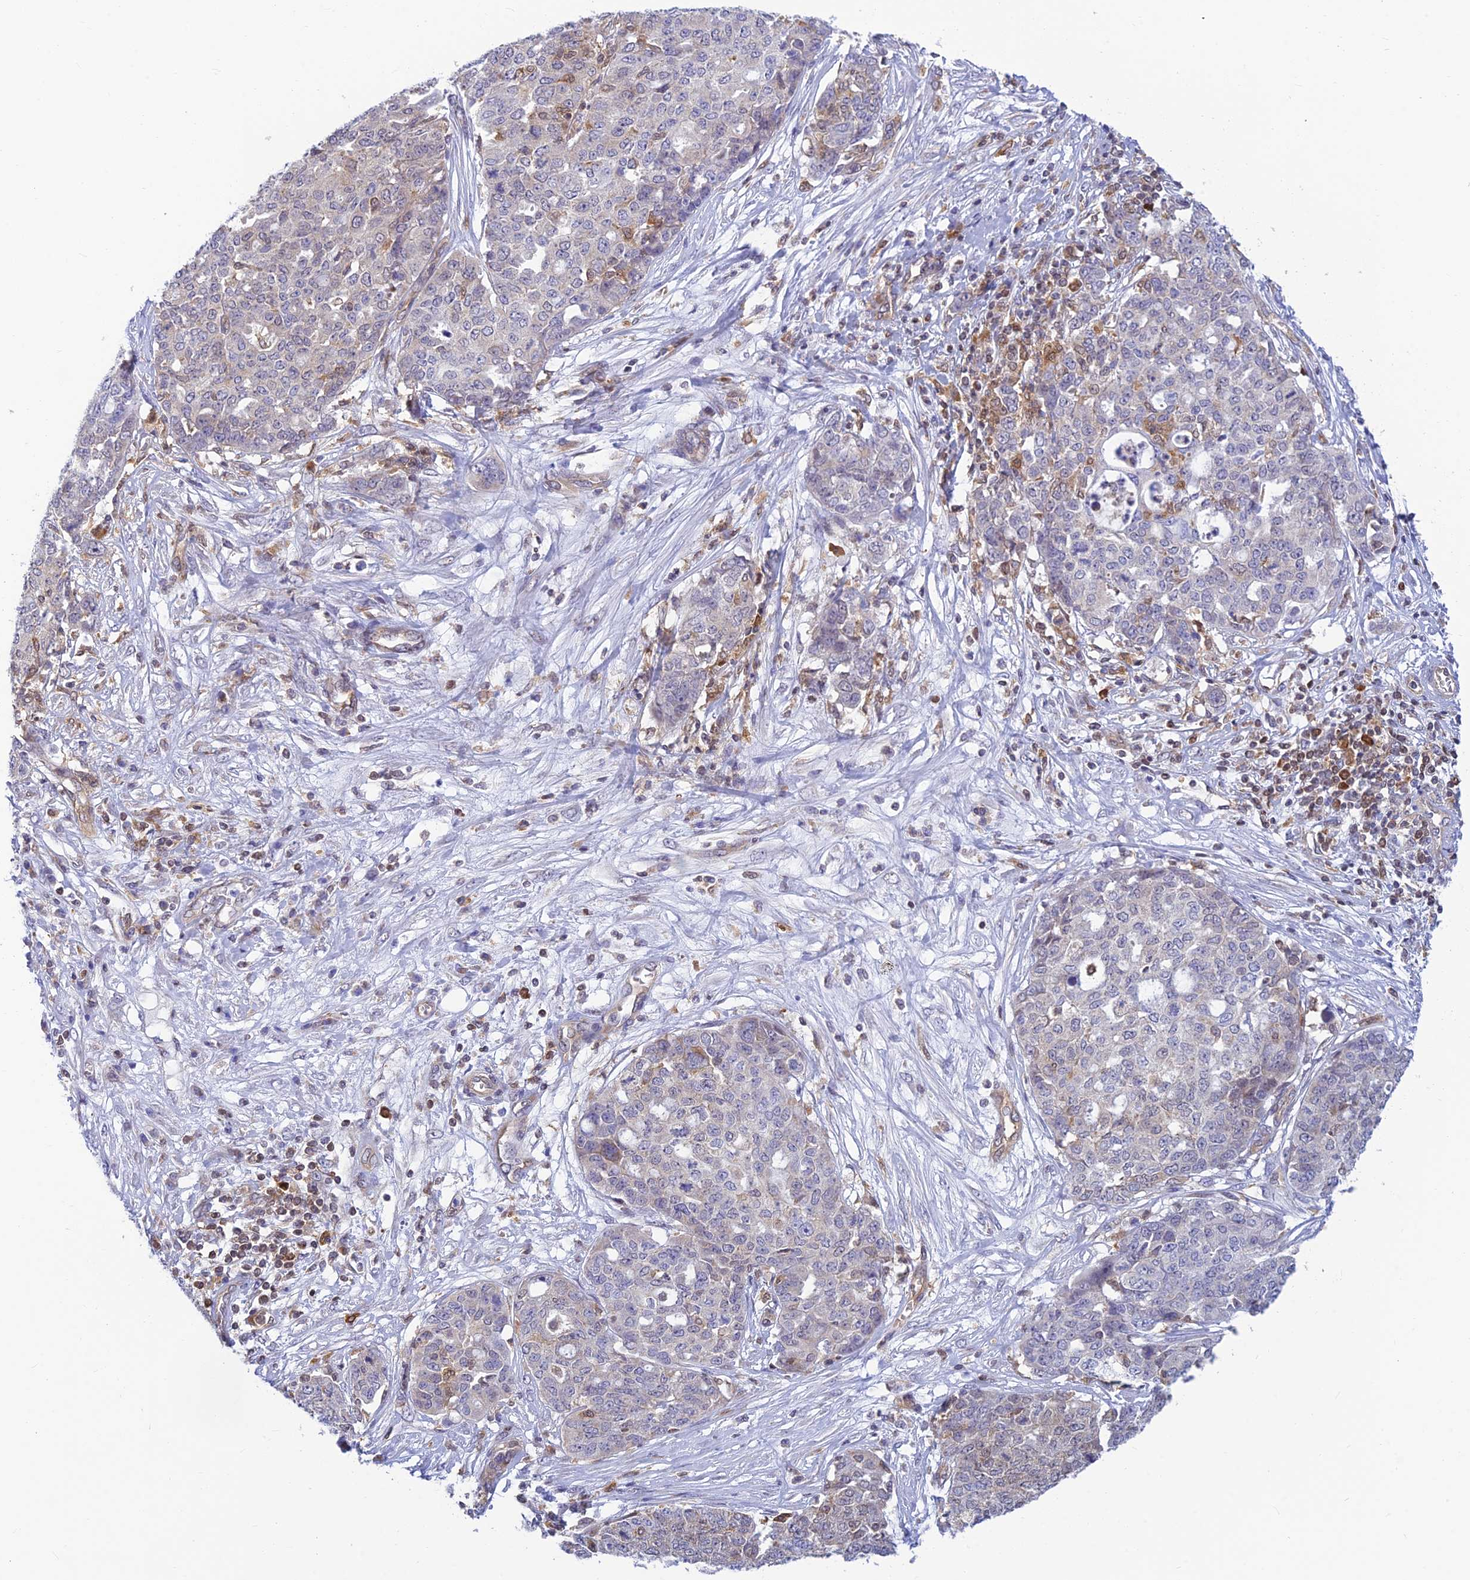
{"staining": {"intensity": "weak", "quantity": "<25%", "location": "cytoplasmic/membranous"}, "tissue": "ovarian cancer", "cell_type": "Tumor cells", "image_type": "cancer", "snomed": [{"axis": "morphology", "description": "Cystadenocarcinoma, serous, NOS"}, {"axis": "topography", "description": "Soft tissue"}, {"axis": "topography", "description": "Ovary"}], "caption": "Protein analysis of ovarian cancer (serous cystadenocarcinoma) demonstrates no significant staining in tumor cells.", "gene": "LYSMD2", "patient": {"sex": "female", "age": 57}}